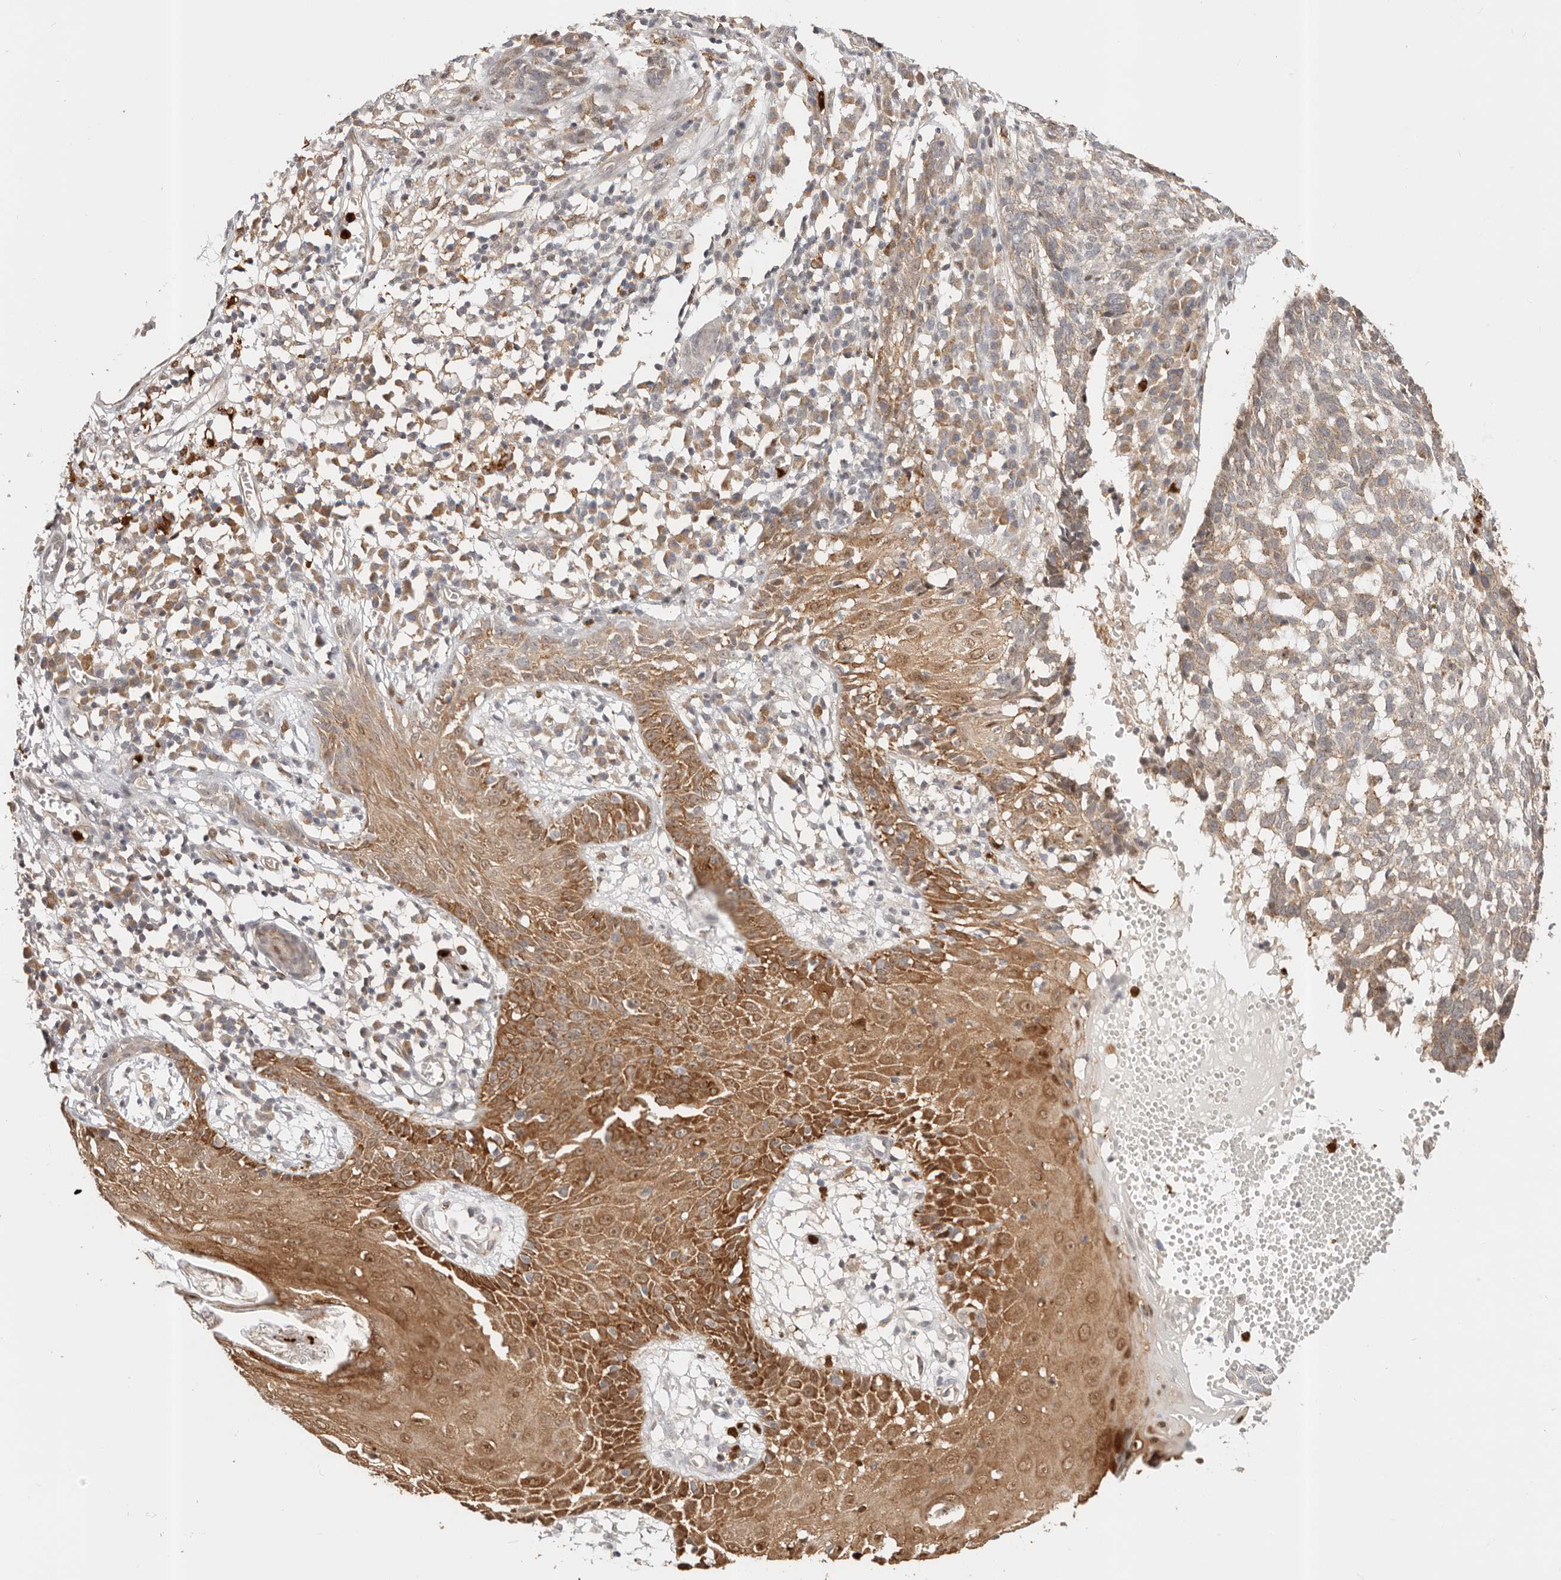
{"staining": {"intensity": "weak", "quantity": ">75%", "location": "cytoplasmic/membranous"}, "tissue": "skin cancer", "cell_type": "Tumor cells", "image_type": "cancer", "snomed": [{"axis": "morphology", "description": "Basal cell carcinoma"}, {"axis": "topography", "description": "Skin"}], "caption": "DAB (3,3'-diaminobenzidine) immunohistochemical staining of basal cell carcinoma (skin) displays weak cytoplasmic/membranous protein staining in approximately >75% of tumor cells.", "gene": "AFDN", "patient": {"sex": "male", "age": 85}}